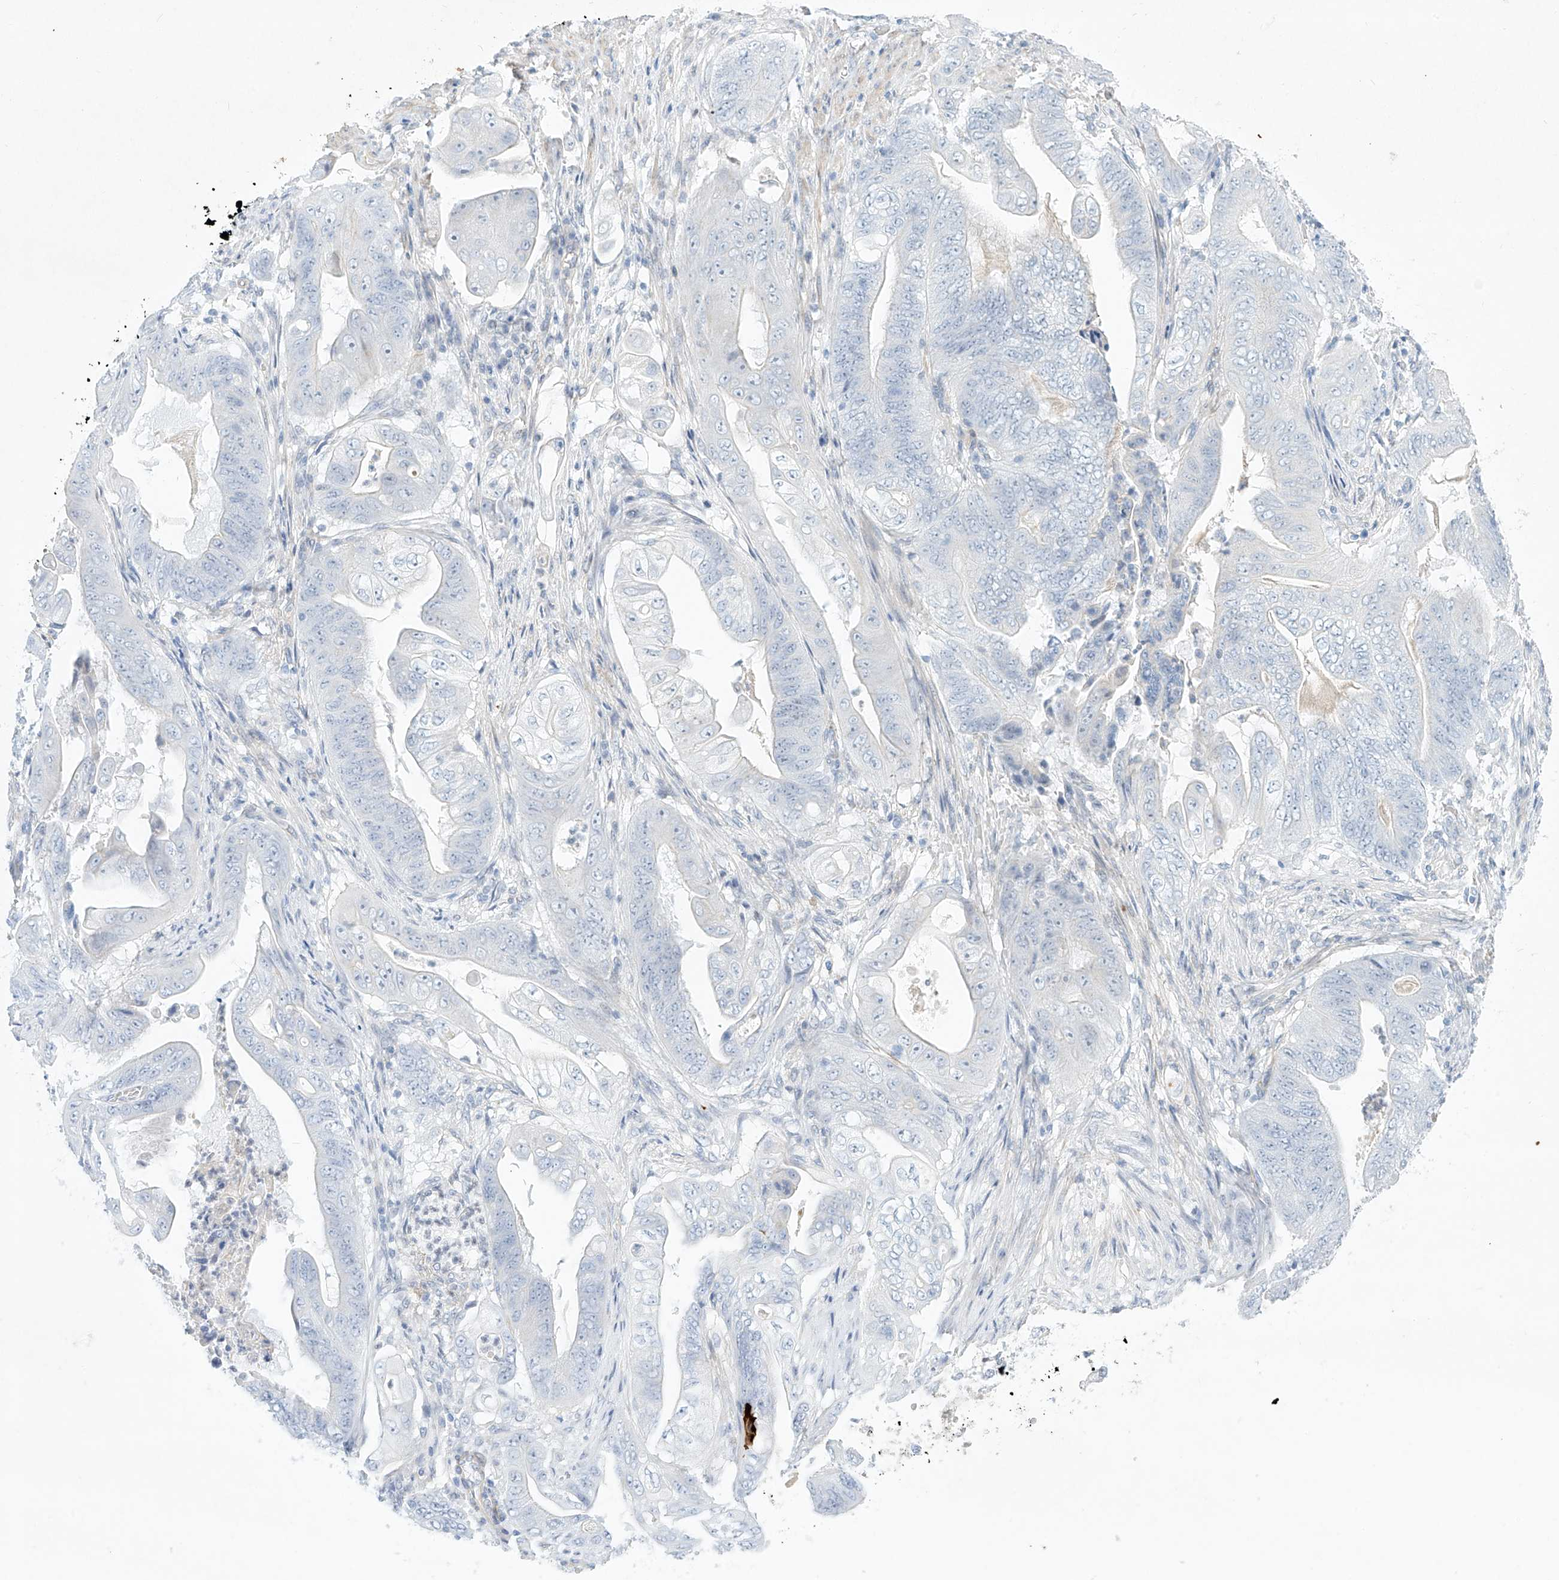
{"staining": {"intensity": "negative", "quantity": "none", "location": "none"}, "tissue": "stomach cancer", "cell_type": "Tumor cells", "image_type": "cancer", "snomed": [{"axis": "morphology", "description": "Adenocarcinoma, NOS"}, {"axis": "topography", "description": "Stomach"}], "caption": "A high-resolution histopathology image shows IHC staining of stomach cancer, which demonstrates no significant staining in tumor cells. Brightfield microscopy of IHC stained with DAB (3,3'-diaminobenzidine) (brown) and hematoxylin (blue), captured at high magnification.", "gene": "REEP2", "patient": {"sex": "female", "age": 73}}